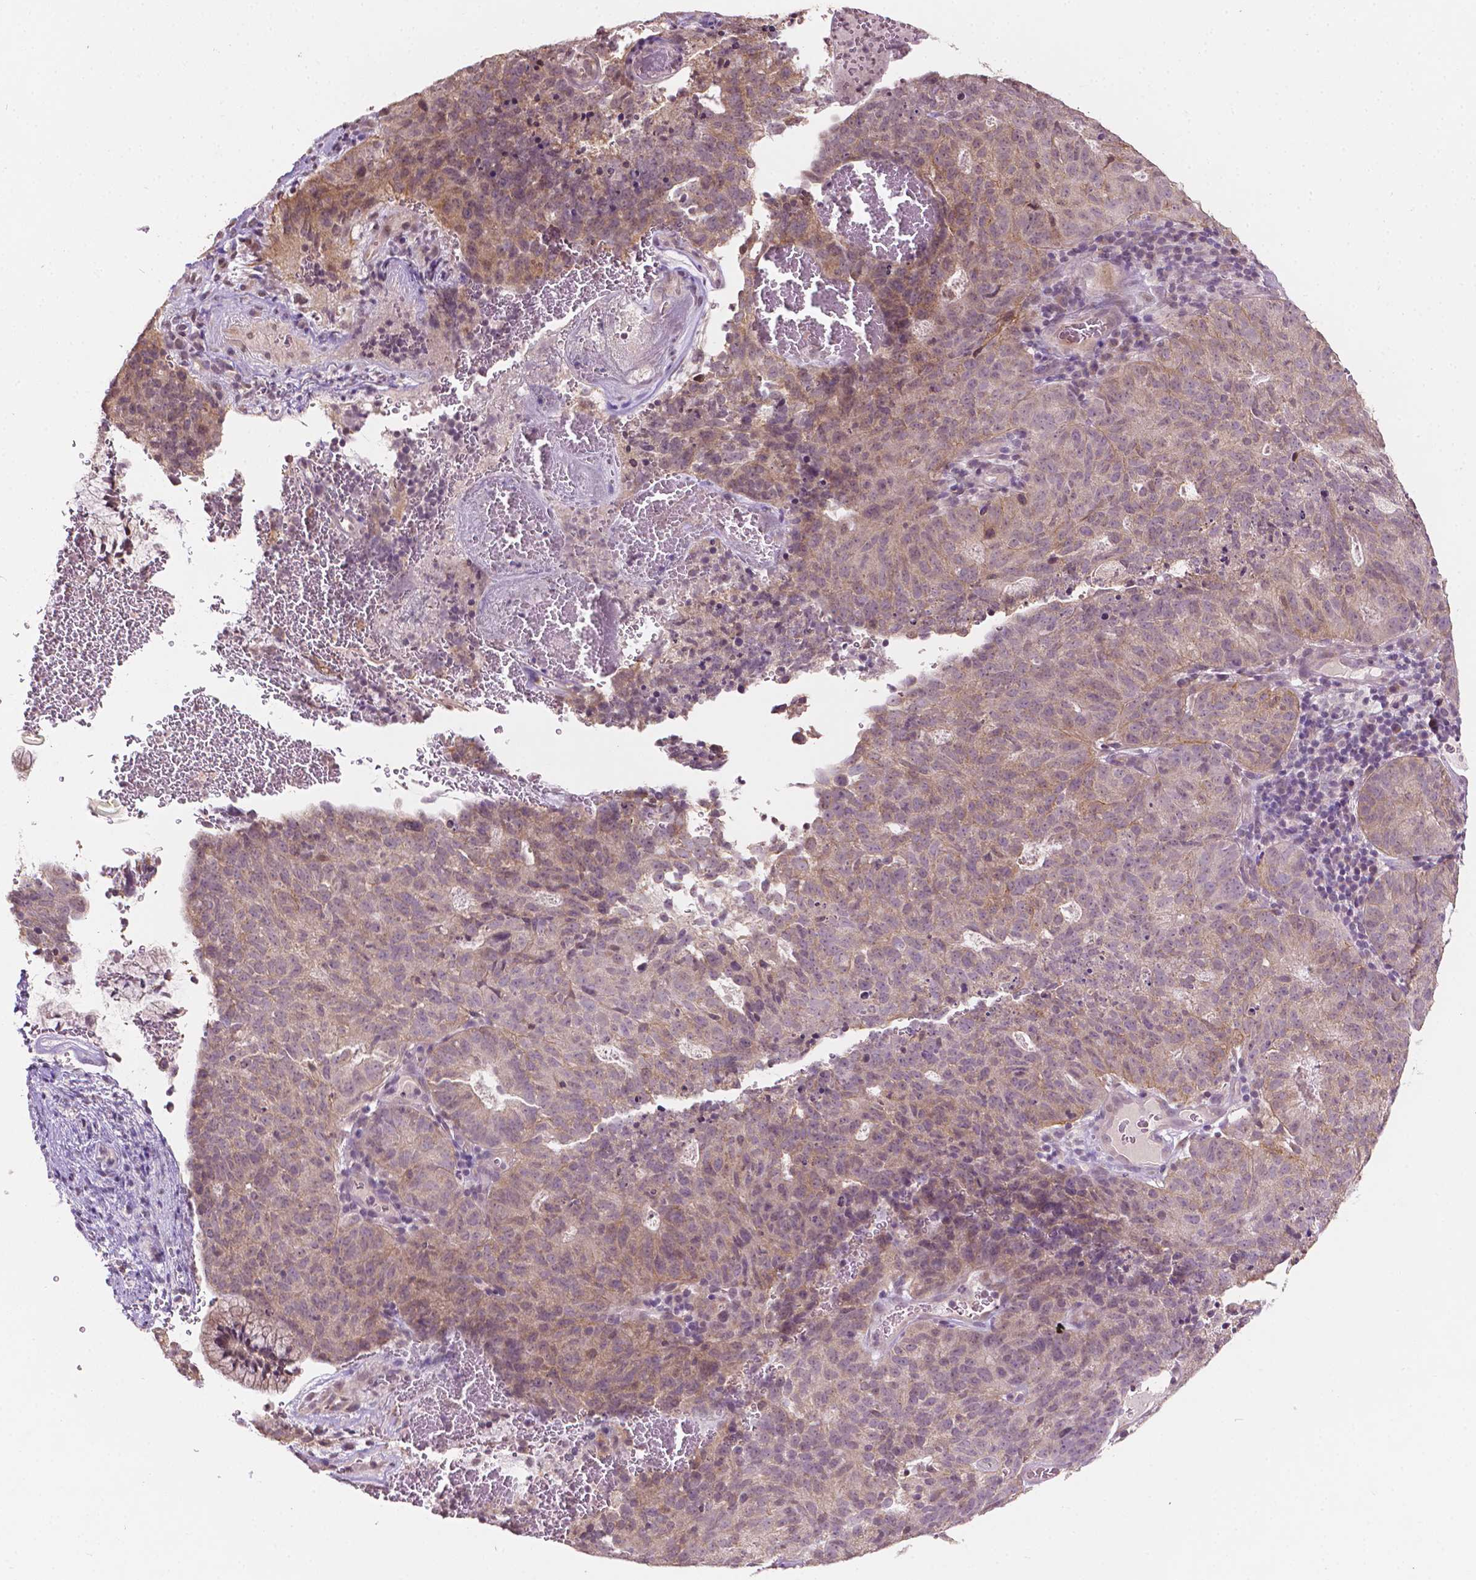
{"staining": {"intensity": "weak", "quantity": ">75%", "location": "cytoplasmic/membranous"}, "tissue": "cervical cancer", "cell_type": "Tumor cells", "image_type": "cancer", "snomed": [{"axis": "morphology", "description": "Adenocarcinoma, NOS"}, {"axis": "topography", "description": "Cervix"}], "caption": "Weak cytoplasmic/membranous protein positivity is seen in about >75% of tumor cells in cervical cancer.", "gene": "NOS1AP", "patient": {"sex": "female", "age": 38}}